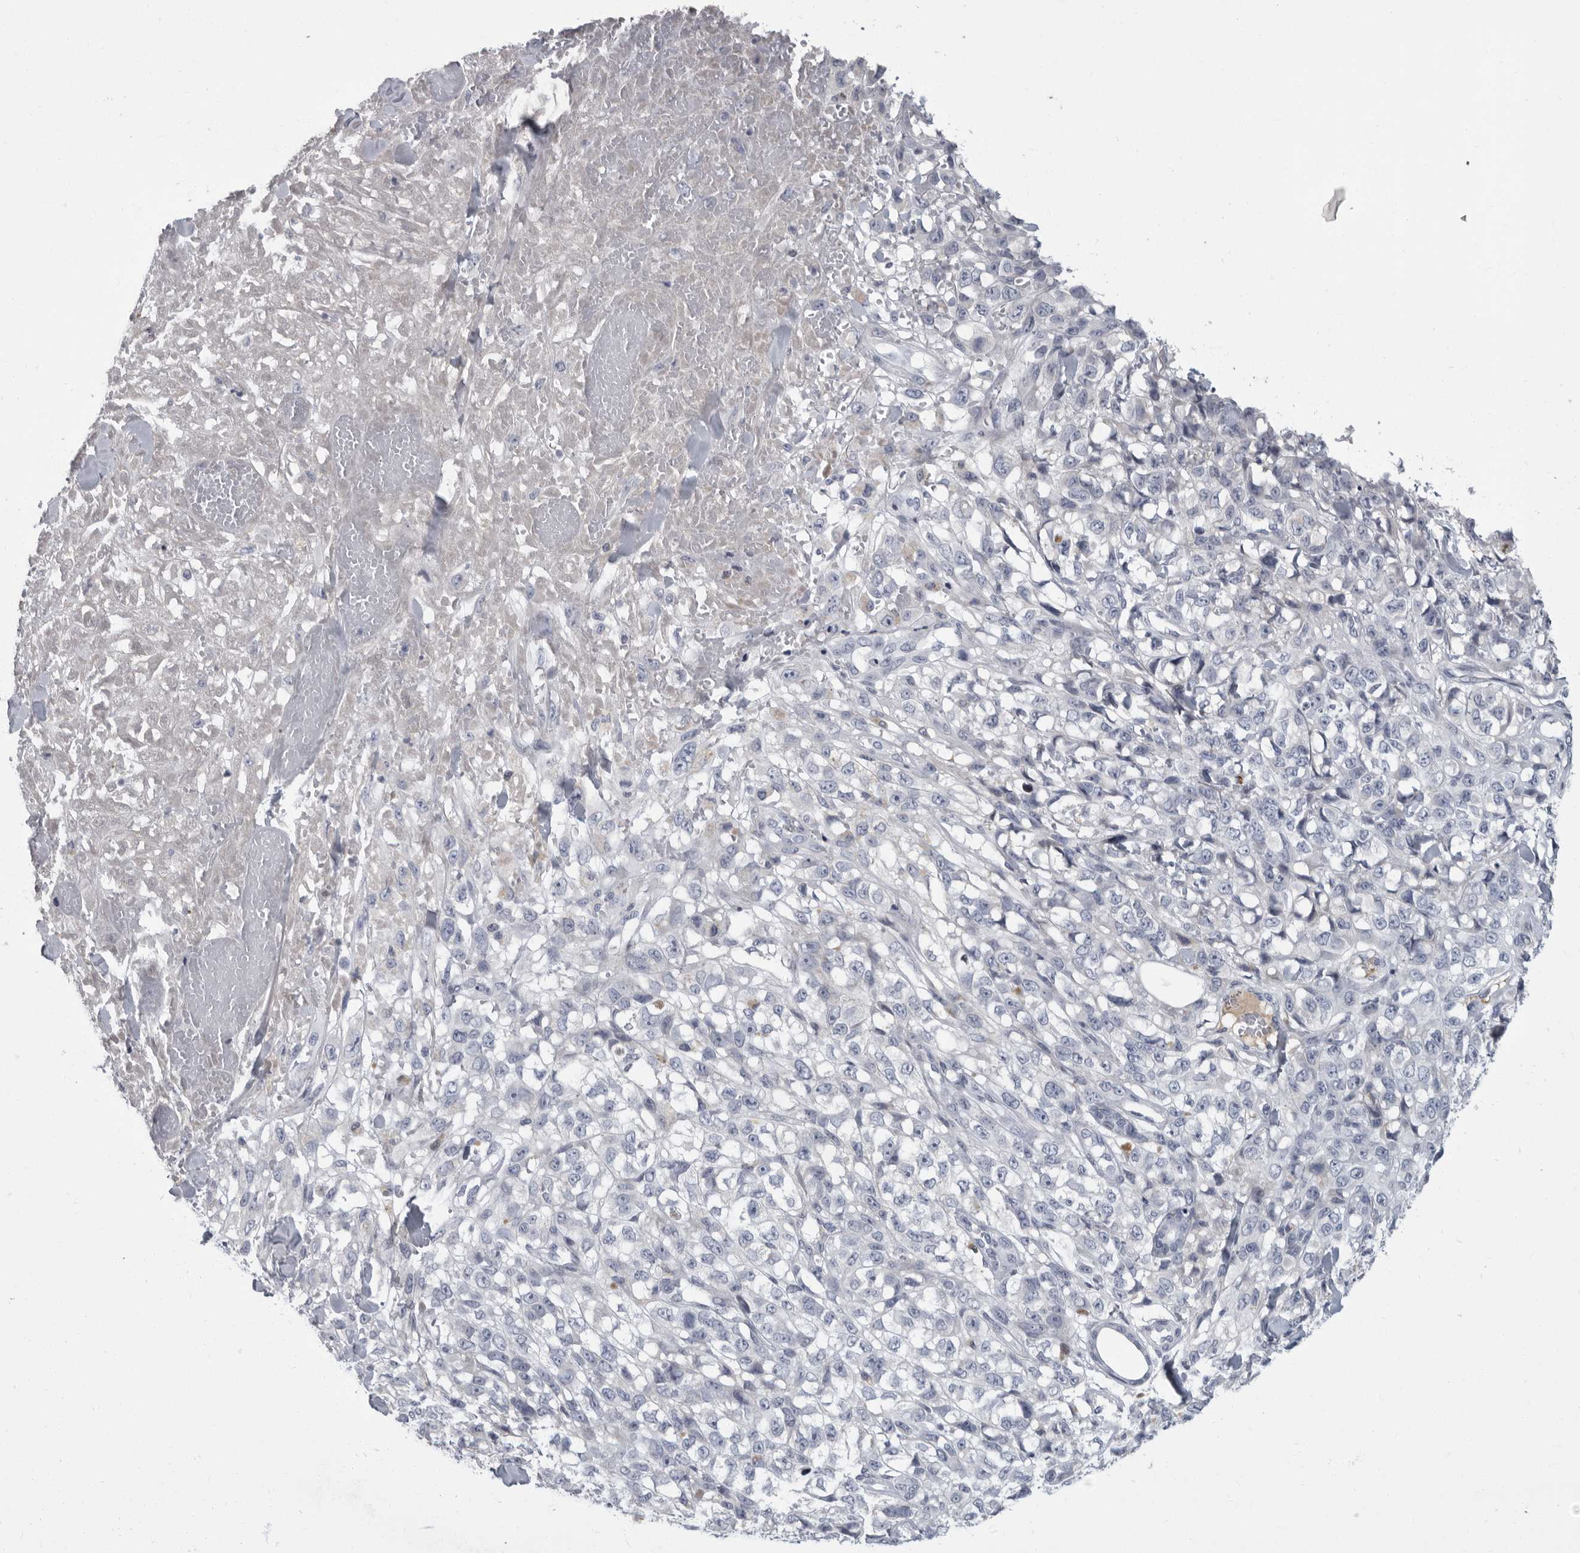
{"staining": {"intensity": "negative", "quantity": "none", "location": "none"}, "tissue": "melanoma", "cell_type": "Tumor cells", "image_type": "cancer", "snomed": [{"axis": "morphology", "description": "Malignant melanoma, Metastatic site"}, {"axis": "topography", "description": "Skin"}], "caption": "A photomicrograph of malignant melanoma (metastatic site) stained for a protein reveals no brown staining in tumor cells. (DAB immunohistochemistry with hematoxylin counter stain).", "gene": "SLC25A39", "patient": {"sex": "female", "age": 72}}